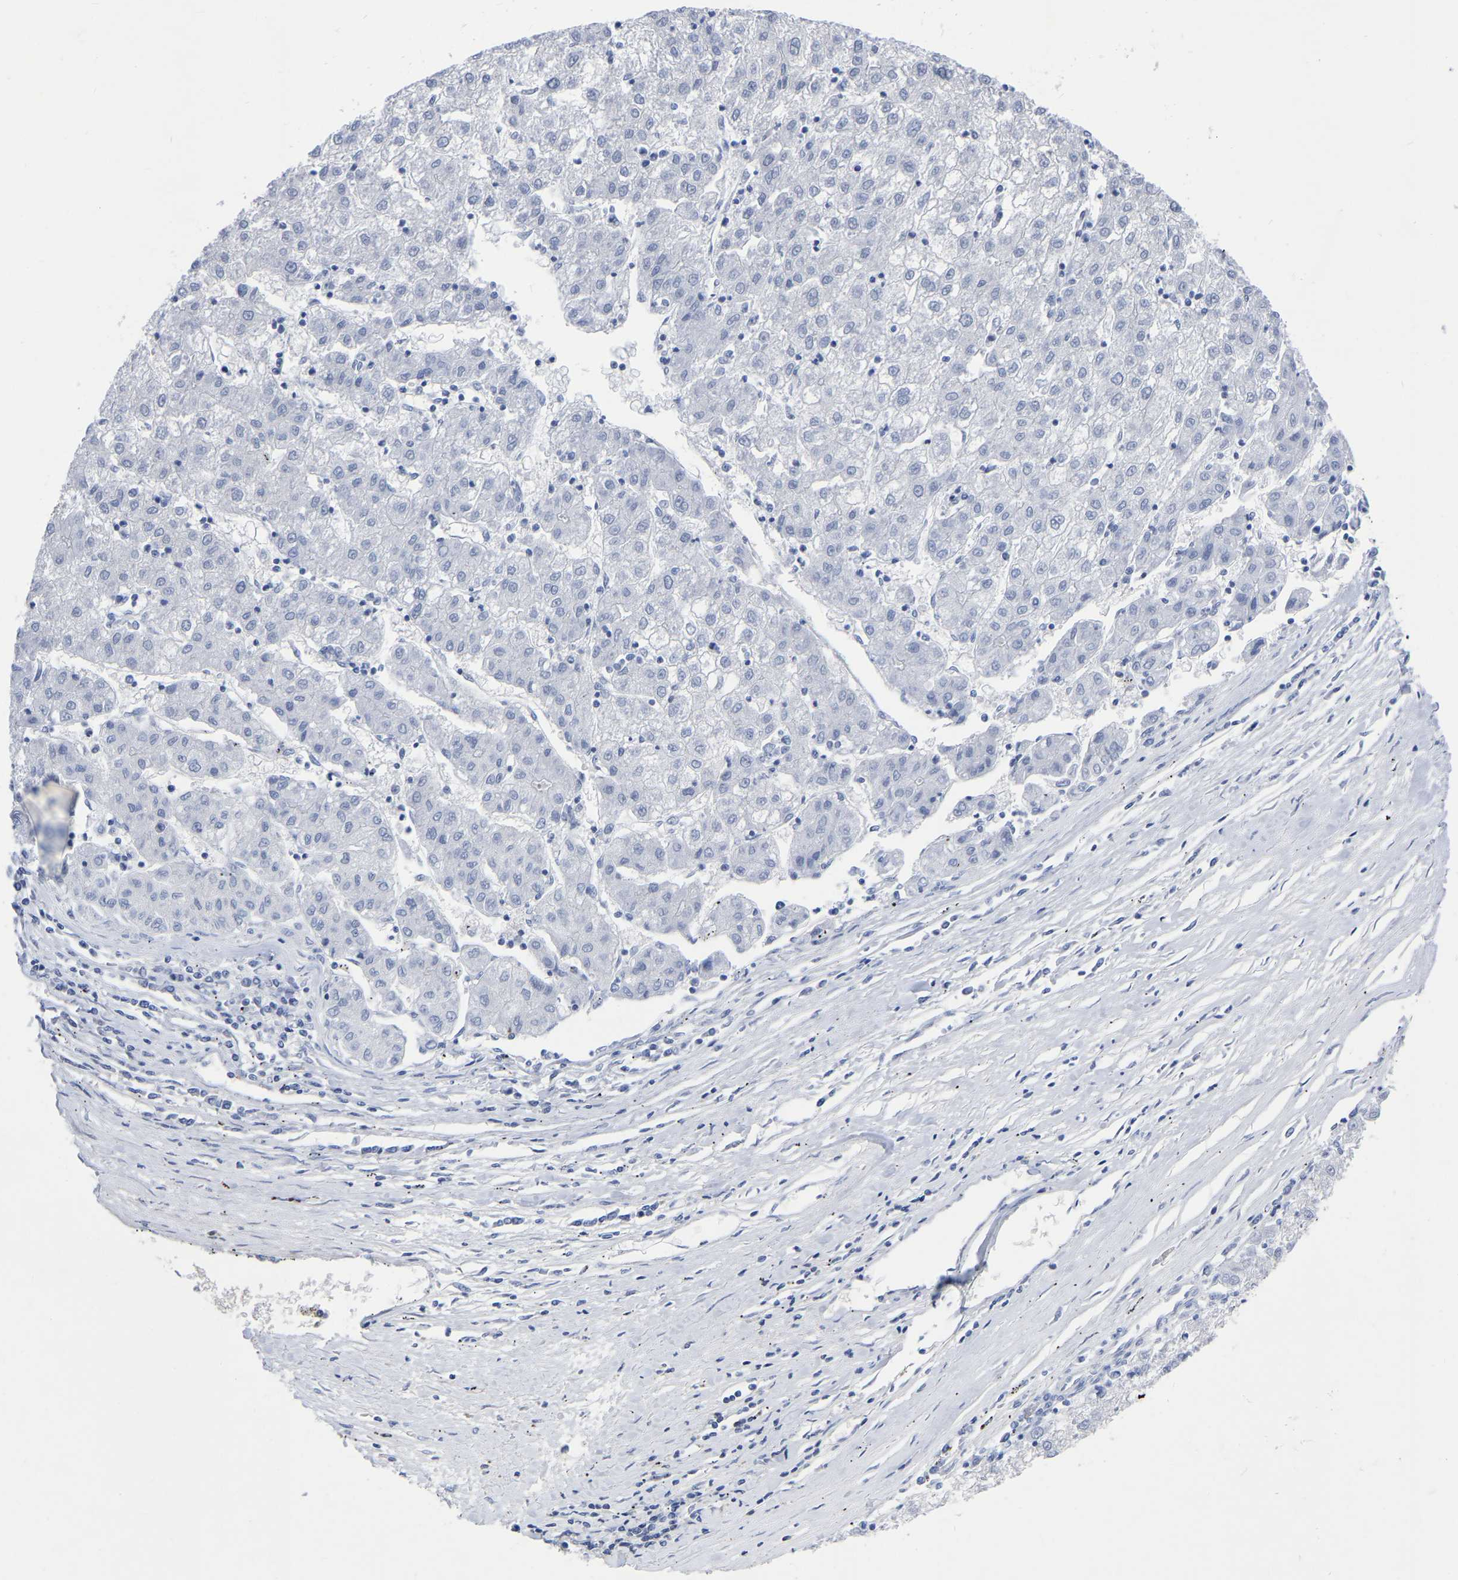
{"staining": {"intensity": "negative", "quantity": "none", "location": "none"}, "tissue": "liver cancer", "cell_type": "Tumor cells", "image_type": "cancer", "snomed": [{"axis": "morphology", "description": "Carcinoma, Hepatocellular, NOS"}, {"axis": "topography", "description": "Liver"}], "caption": "Immunohistochemistry (IHC) of human liver cancer shows no positivity in tumor cells.", "gene": "UBE4B", "patient": {"sex": "male", "age": 72}}